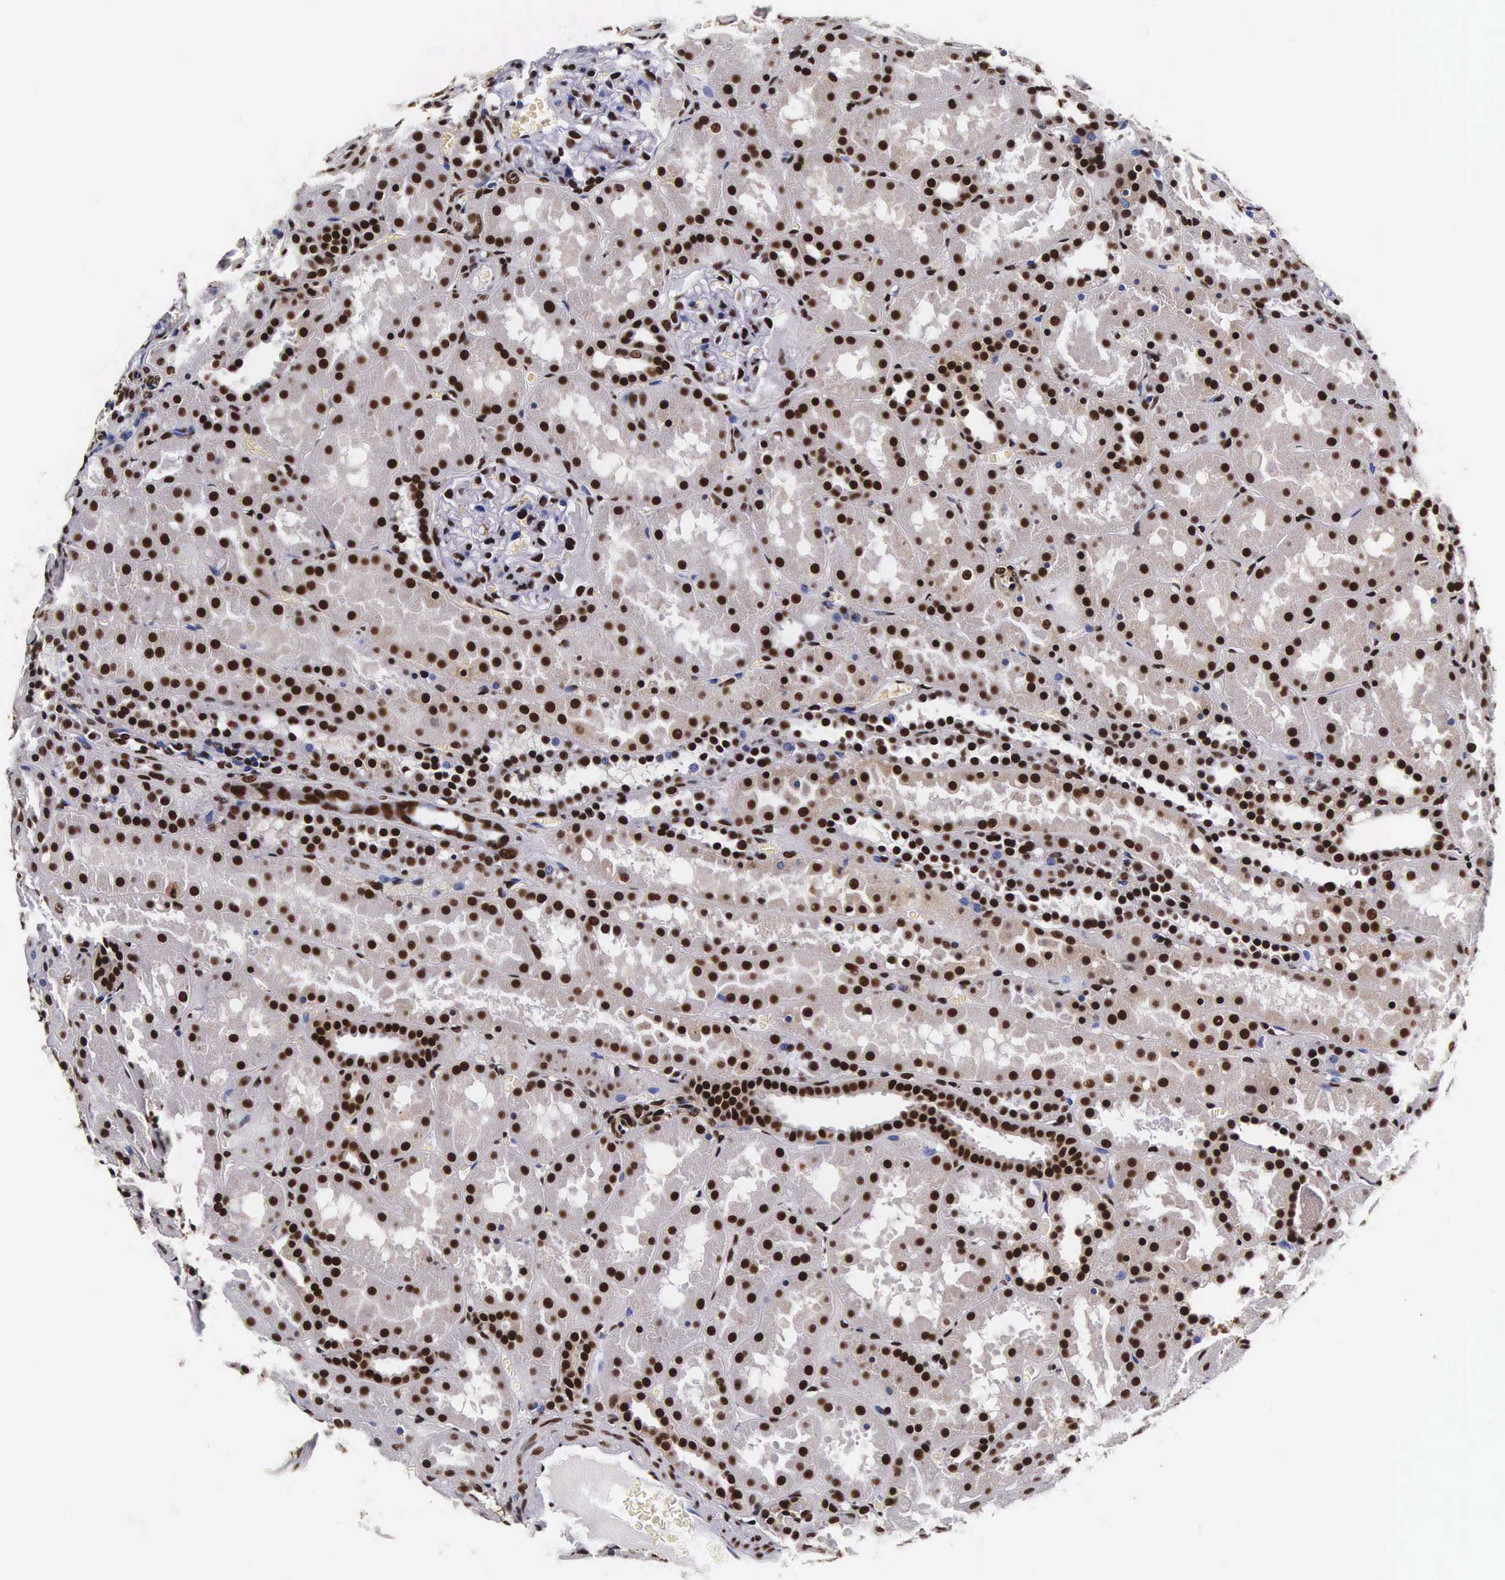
{"staining": {"intensity": "moderate", "quantity": "25%-75%", "location": "nuclear"}, "tissue": "kidney", "cell_type": "Cells in glomeruli", "image_type": "normal", "snomed": [{"axis": "morphology", "description": "Normal tissue, NOS"}, {"axis": "topography", "description": "Kidney"}], "caption": "Protein expression analysis of unremarkable kidney reveals moderate nuclear expression in approximately 25%-75% of cells in glomeruli. (brown staining indicates protein expression, while blue staining denotes nuclei).", "gene": "BCL2L2", "patient": {"sex": "female", "age": 52}}